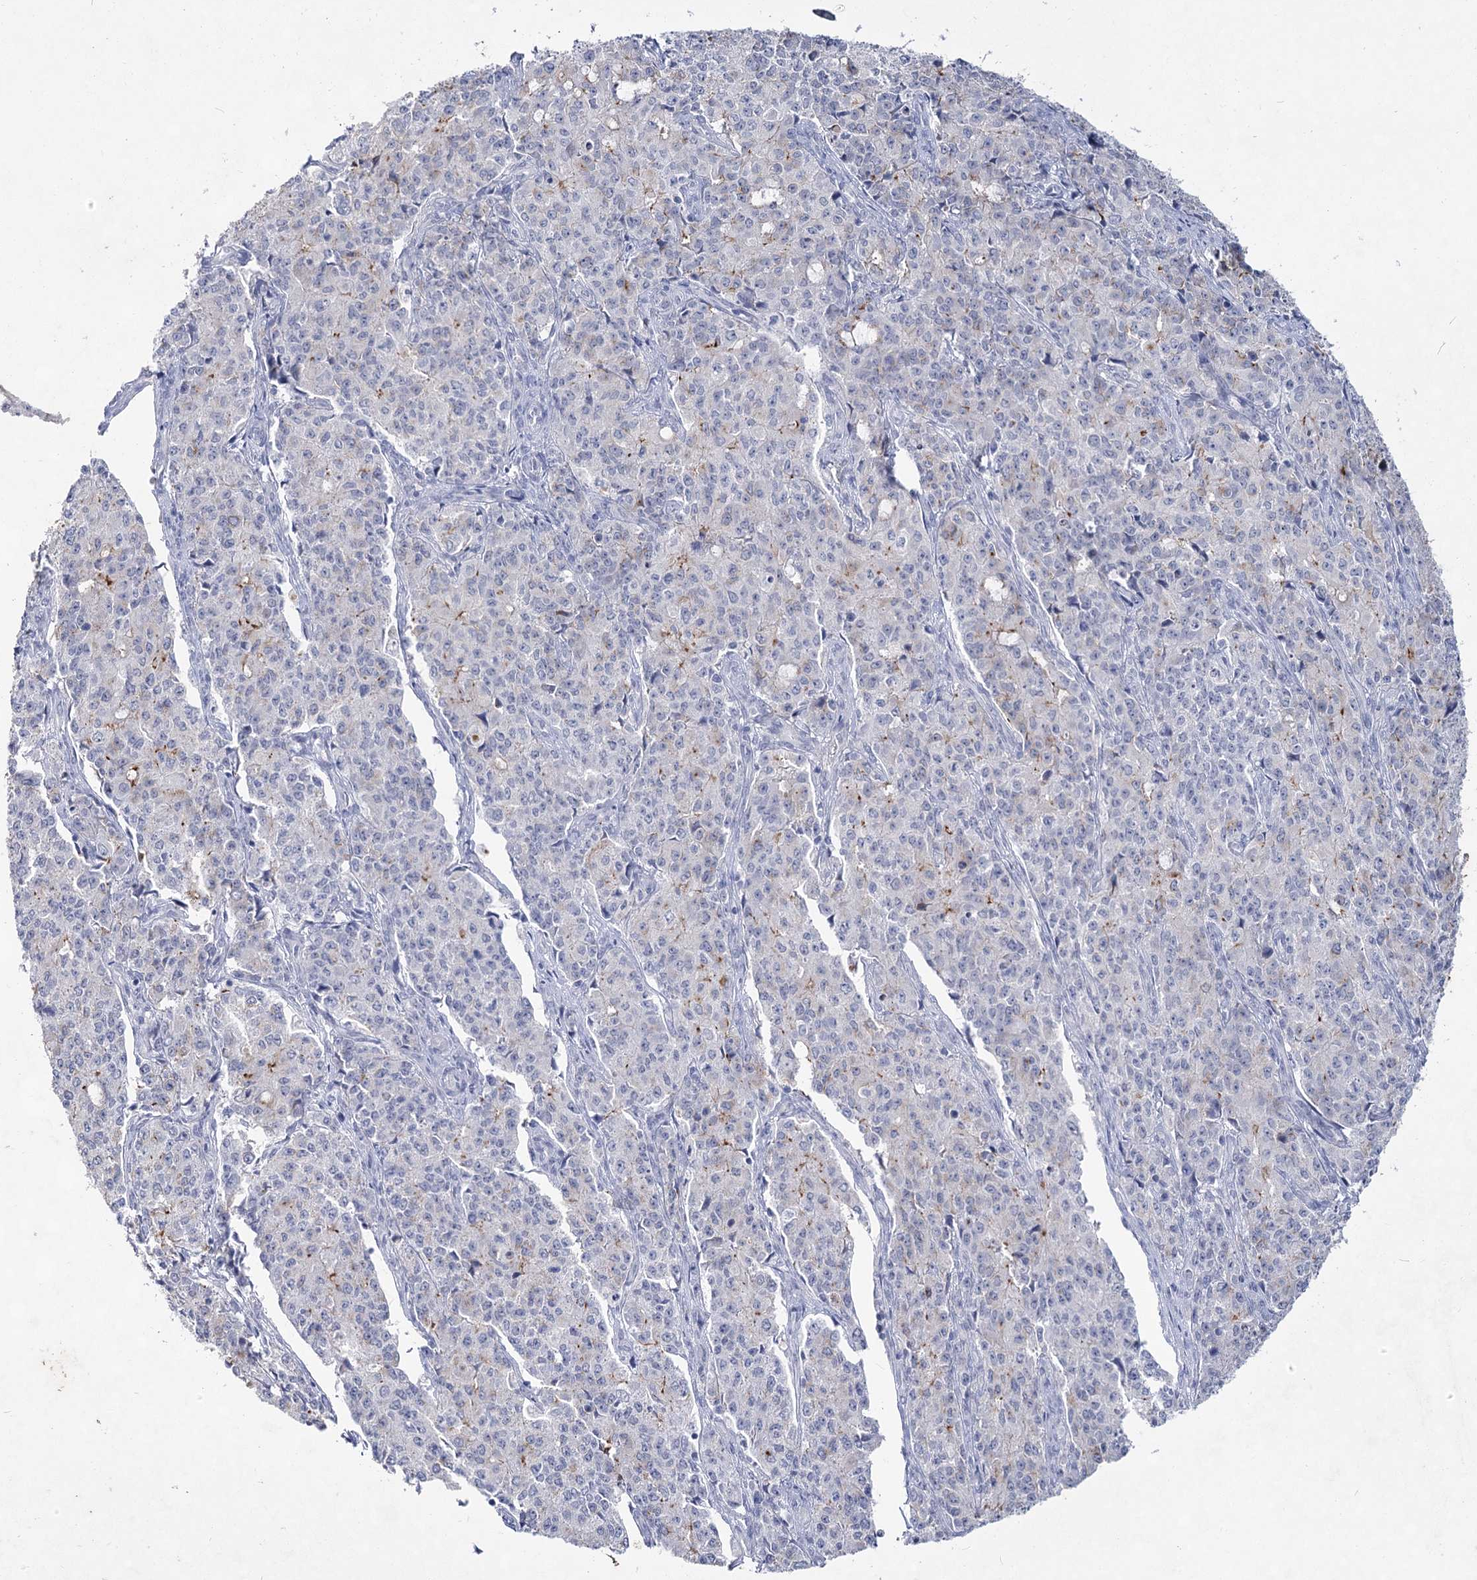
{"staining": {"intensity": "negative", "quantity": "none", "location": "none"}, "tissue": "endometrial cancer", "cell_type": "Tumor cells", "image_type": "cancer", "snomed": [{"axis": "morphology", "description": "Adenocarcinoma, NOS"}, {"axis": "topography", "description": "Endometrium"}], "caption": "Tumor cells show no significant protein staining in endometrial cancer. (DAB IHC, high magnification).", "gene": "CCDC73", "patient": {"sex": "female", "age": 50}}